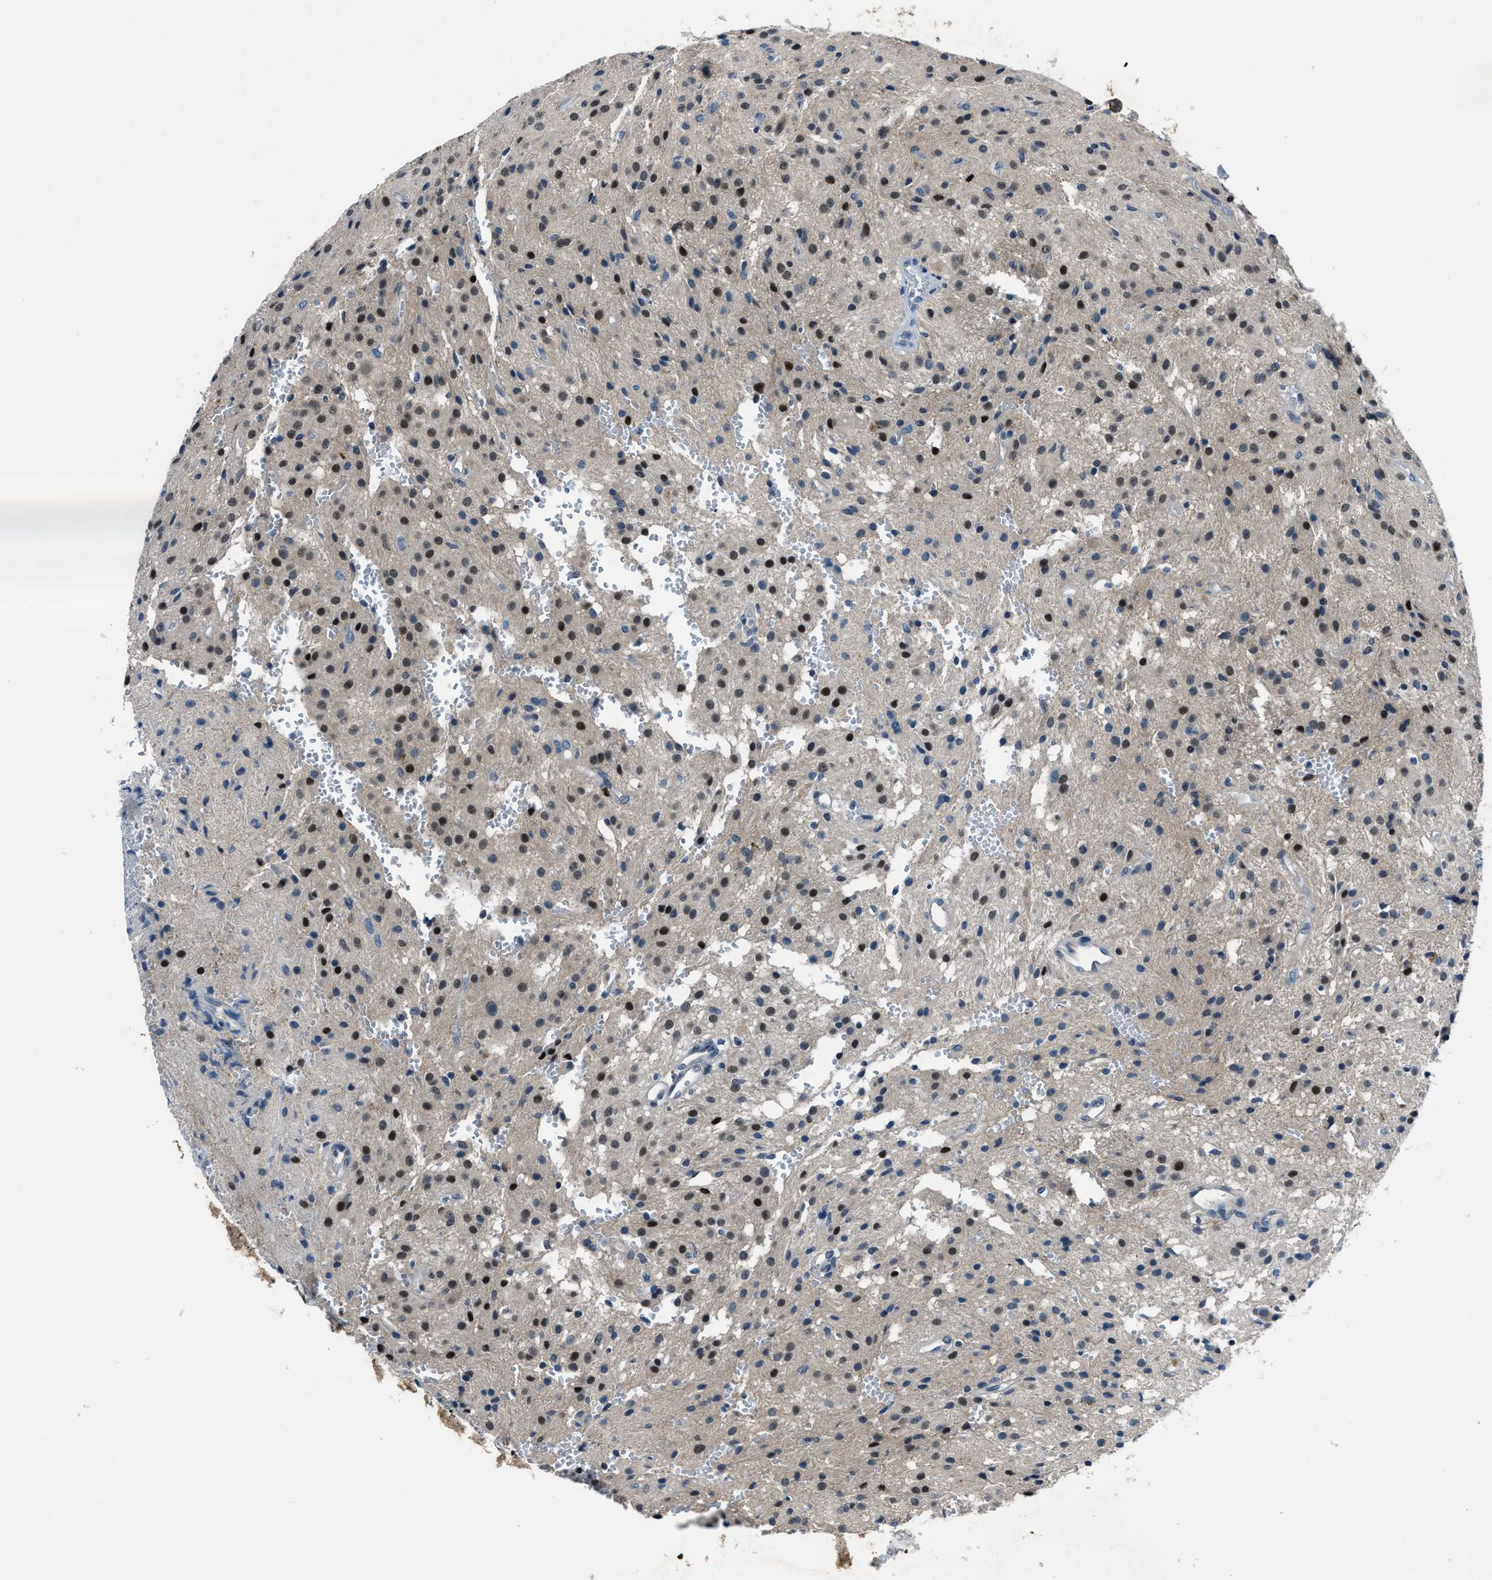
{"staining": {"intensity": "moderate", "quantity": ">75%", "location": "nuclear"}, "tissue": "glioma", "cell_type": "Tumor cells", "image_type": "cancer", "snomed": [{"axis": "morphology", "description": "Glioma, malignant, High grade"}, {"axis": "topography", "description": "Brain"}], "caption": "Immunohistochemistry micrograph of malignant glioma (high-grade) stained for a protein (brown), which exhibits medium levels of moderate nuclear positivity in about >75% of tumor cells.", "gene": "DUSP19", "patient": {"sex": "female", "age": 59}}